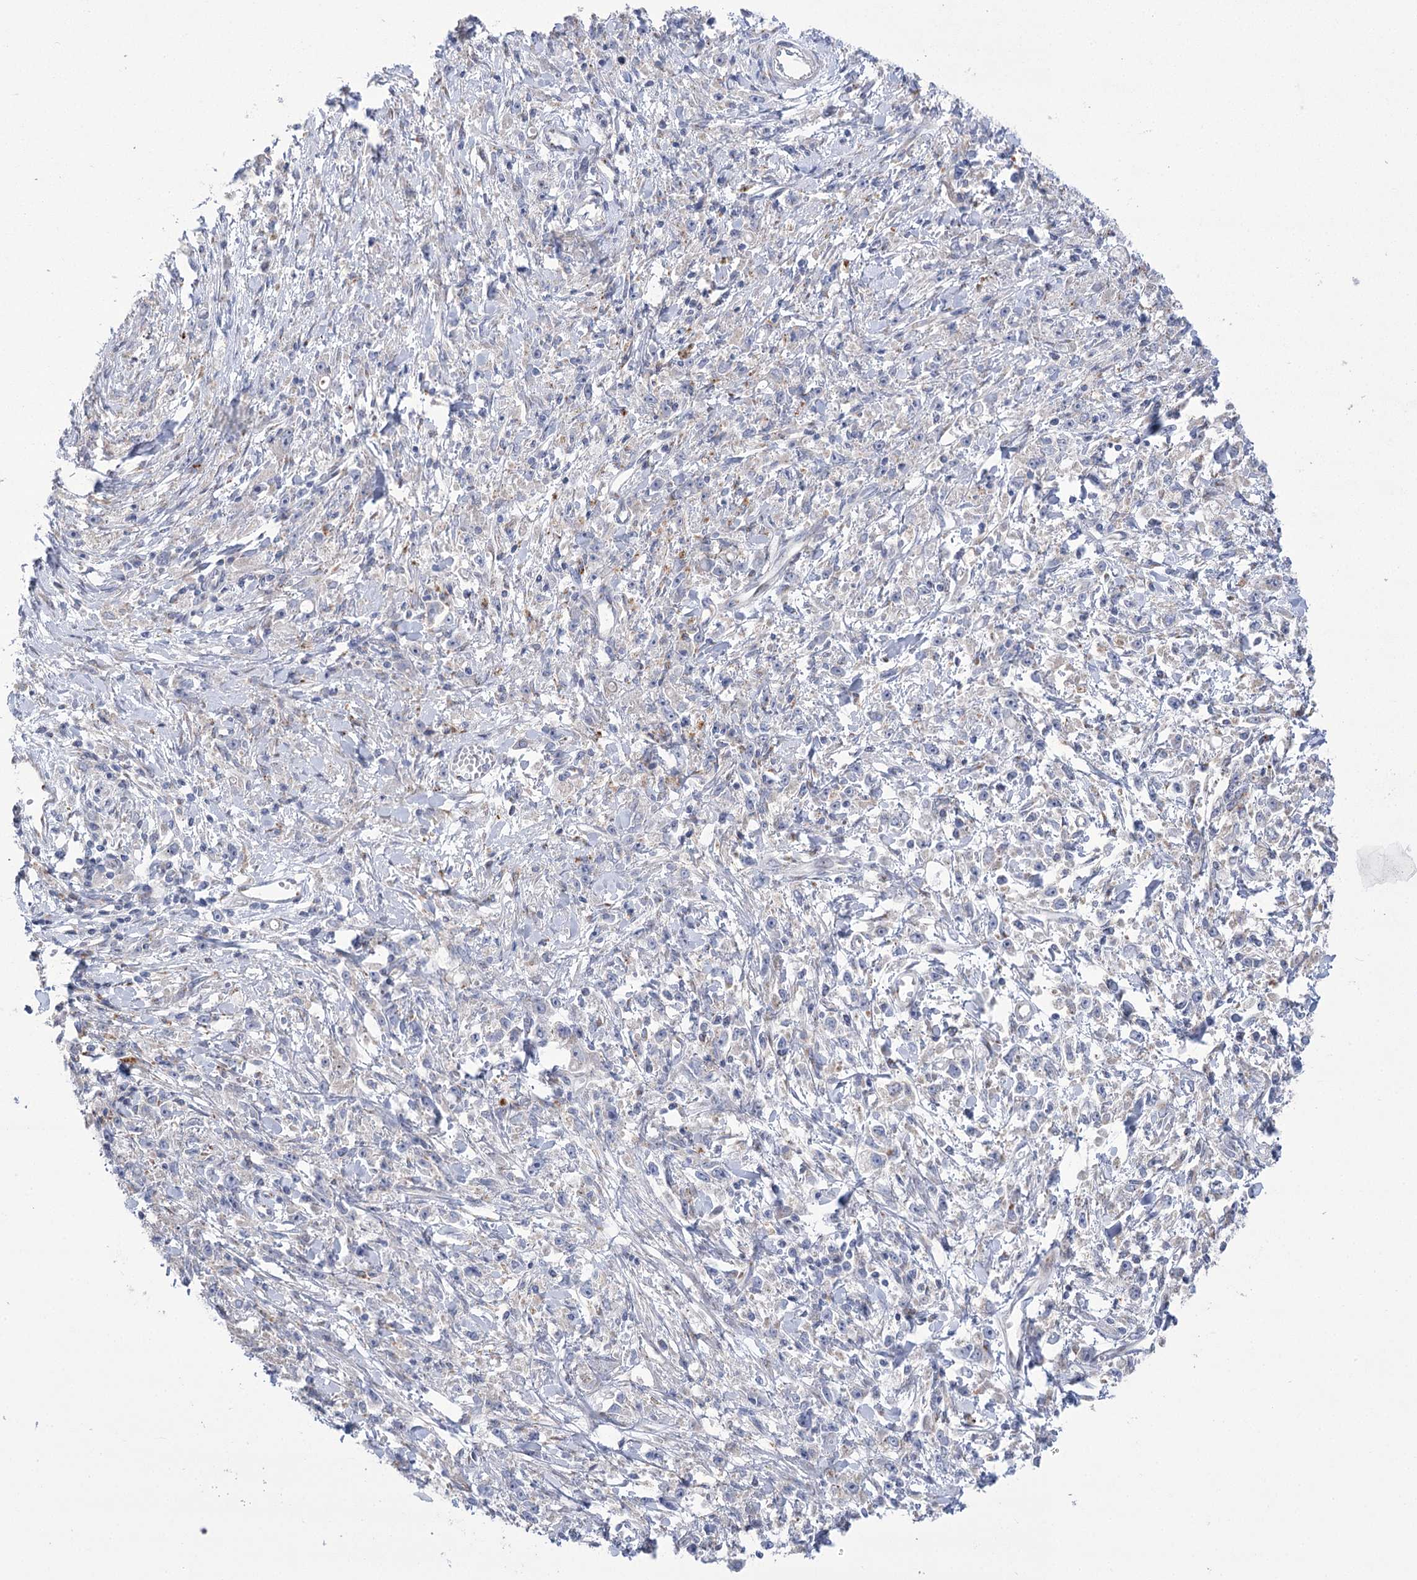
{"staining": {"intensity": "negative", "quantity": "none", "location": "none"}, "tissue": "stomach cancer", "cell_type": "Tumor cells", "image_type": "cancer", "snomed": [{"axis": "morphology", "description": "Adenocarcinoma, NOS"}, {"axis": "topography", "description": "Stomach"}], "caption": "This is an immunohistochemistry micrograph of stomach adenocarcinoma. There is no expression in tumor cells.", "gene": "NME7", "patient": {"sex": "female", "age": 59}}